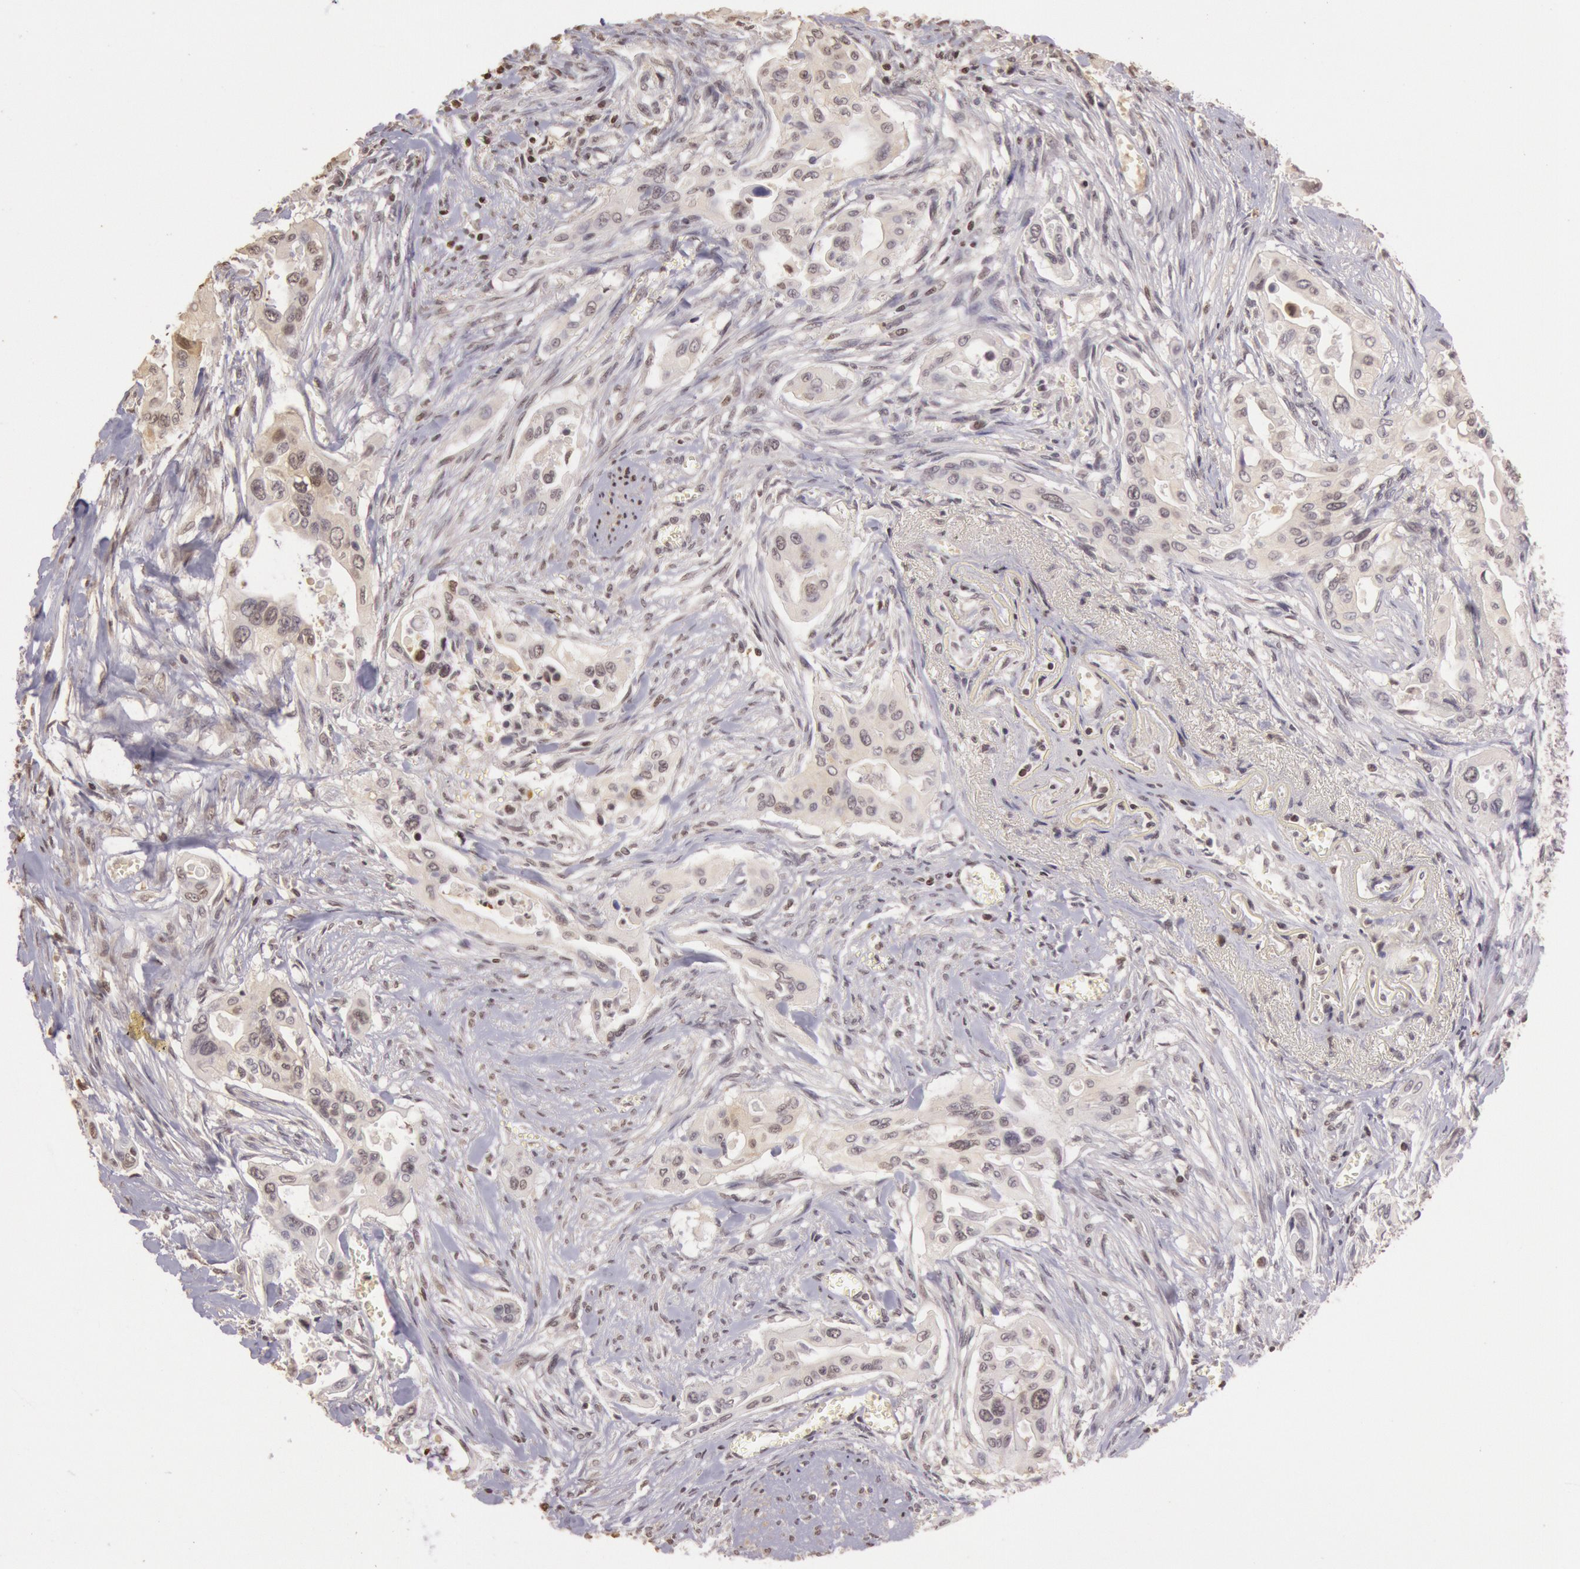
{"staining": {"intensity": "weak", "quantity": "25%-75%", "location": "cytoplasmic/membranous,nuclear"}, "tissue": "pancreatic cancer", "cell_type": "Tumor cells", "image_type": "cancer", "snomed": [{"axis": "morphology", "description": "Adenocarcinoma, NOS"}, {"axis": "topography", "description": "Pancreas"}], "caption": "This image exhibits pancreatic cancer stained with immunohistochemistry to label a protein in brown. The cytoplasmic/membranous and nuclear of tumor cells show weak positivity for the protein. Nuclei are counter-stained blue.", "gene": "SOD1", "patient": {"sex": "male", "age": 77}}